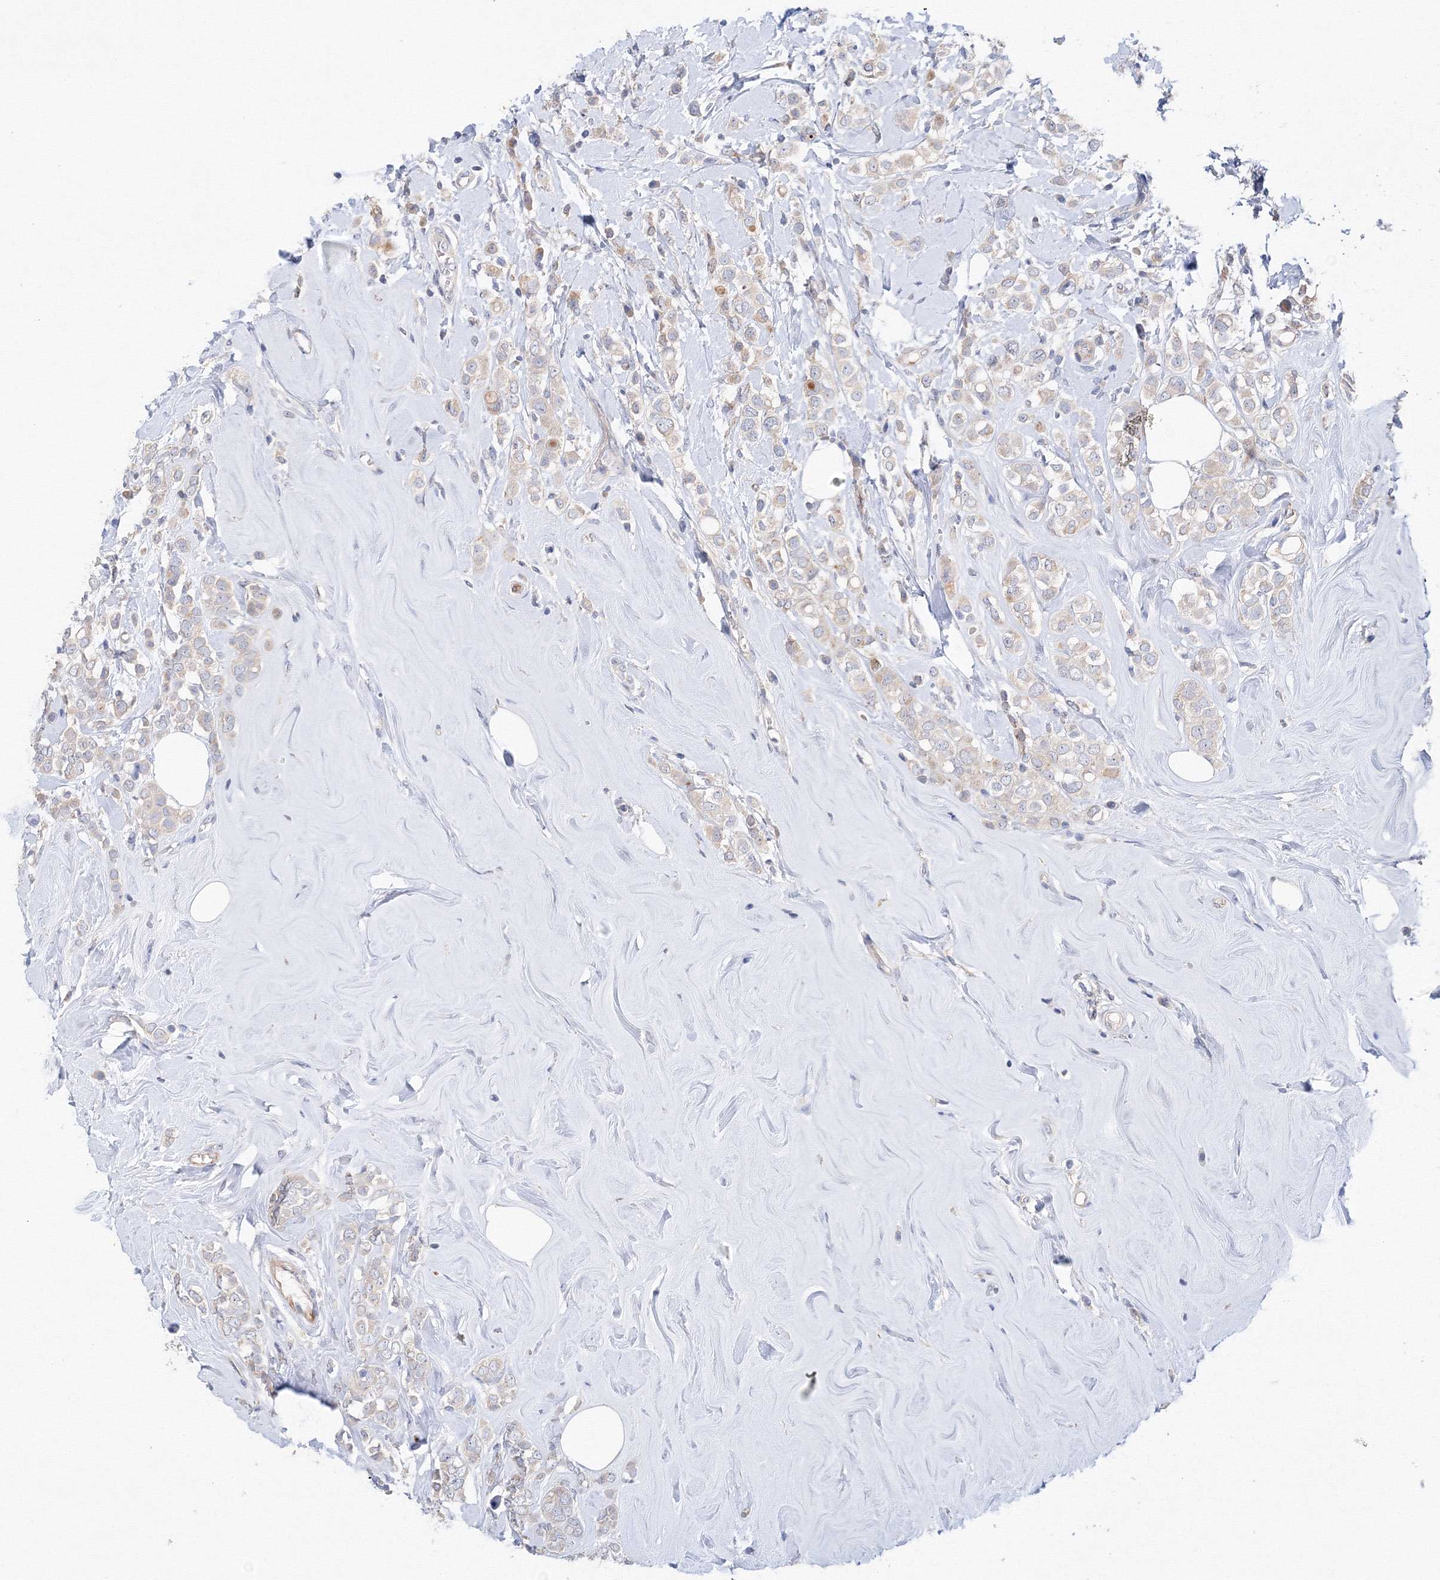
{"staining": {"intensity": "weak", "quantity": "<25%", "location": "cytoplasmic/membranous"}, "tissue": "breast cancer", "cell_type": "Tumor cells", "image_type": "cancer", "snomed": [{"axis": "morphology", "description": "Lobular carcinoma"}, {"axis": "topography", "description": "Breast"}], "caption": "An immunohistochemistry (IHC) histopathology image of breast cancer (lobular carcinoma) is shown. There is no staining in tumor cells of breast cancer (lobular carcinoma).", "gene": "DIS3L2", "patient": {"sex": "female", "age": 47}}